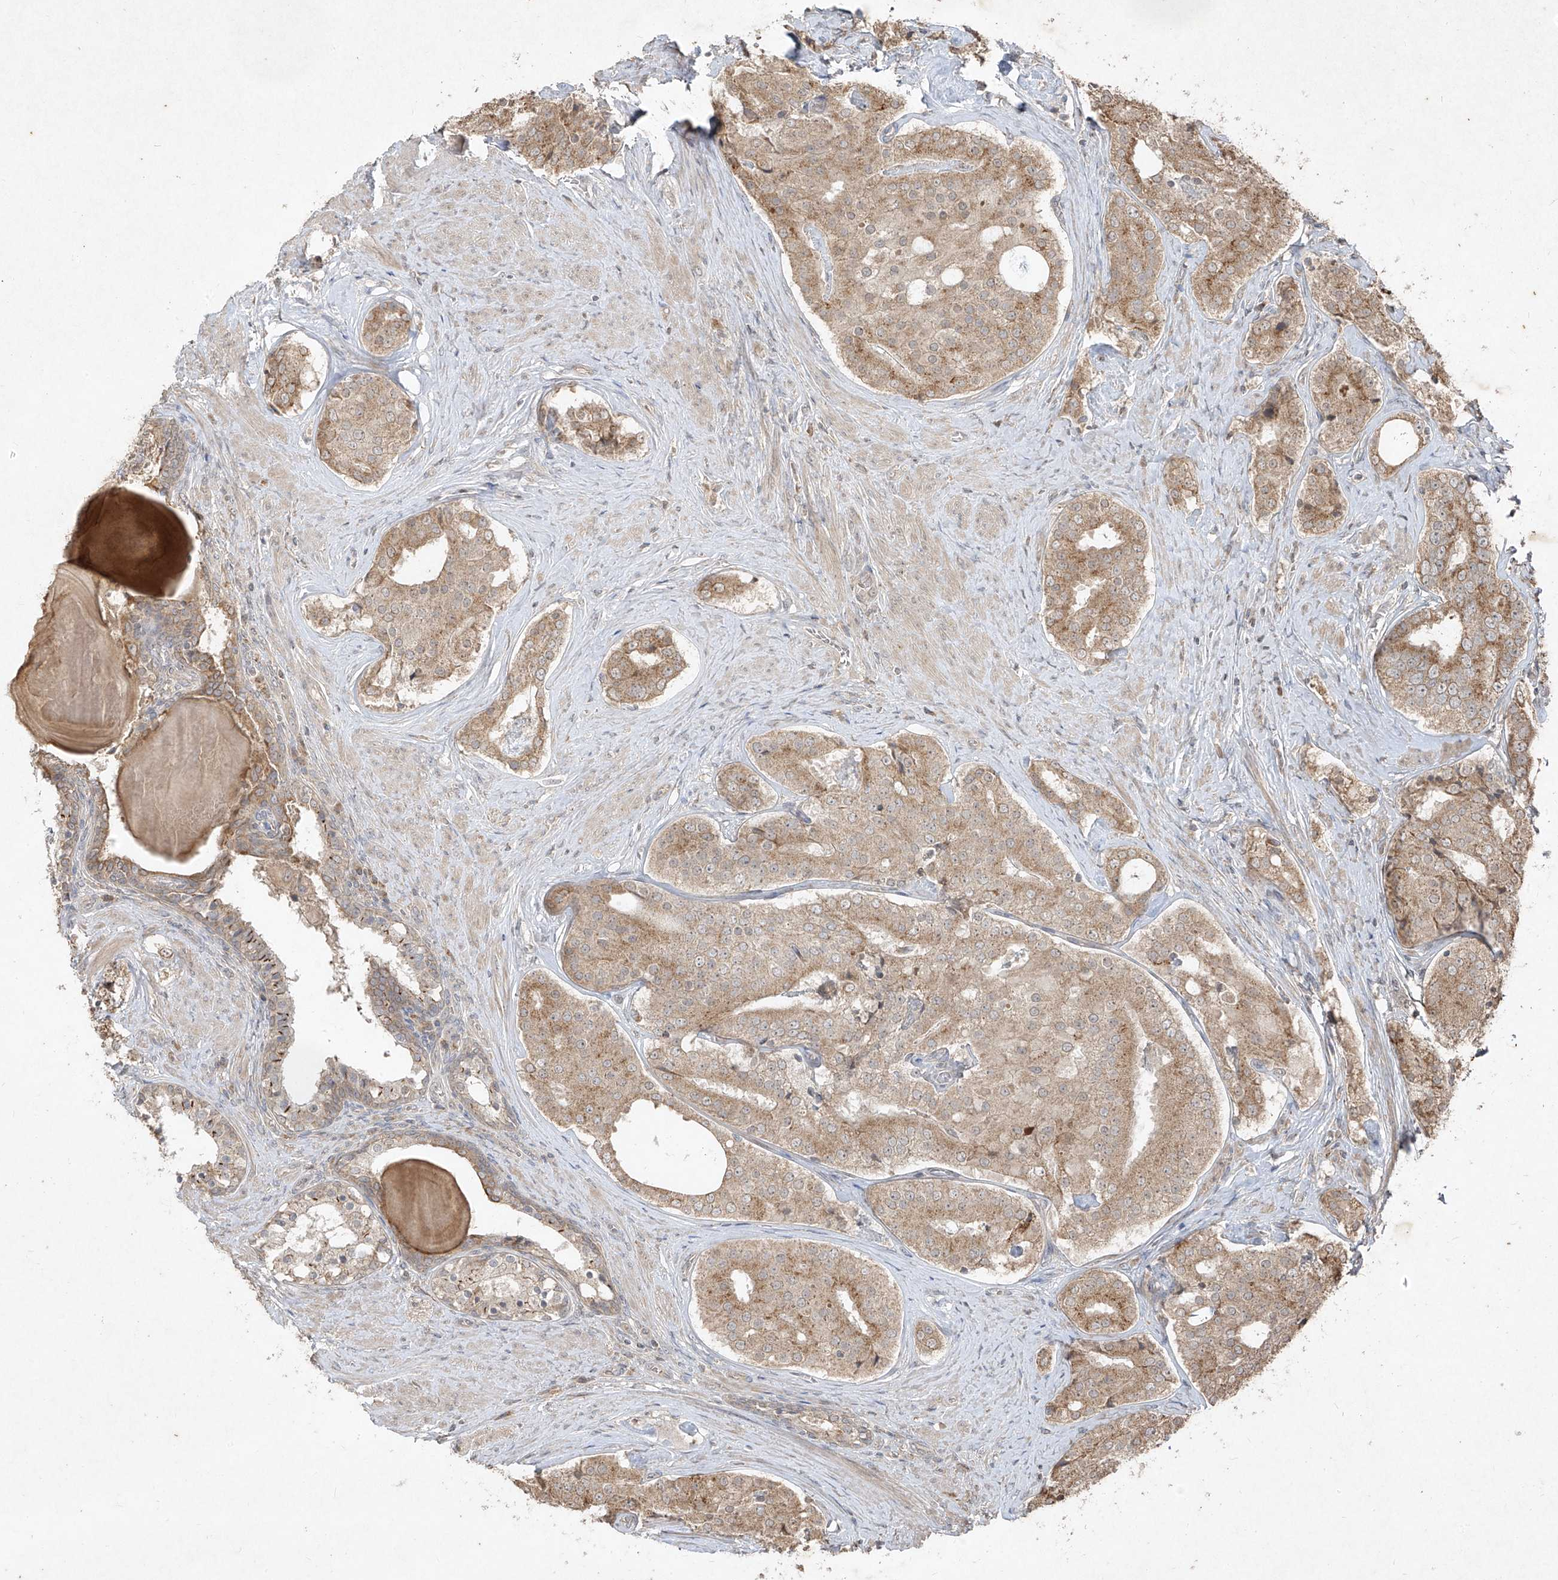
{"staining": {"intensity": "moderate", "quantity": ">75%", "location": "cytoplasmic/membranous"}, "tissue": "prostate cancer", "cell_type": "Tumor cells", "image_type": "cancer", "snomed": [{"axis": "morphology", "description": "Adenocarcinoma, High grade"}, {"axis": "topography", "description": "Prostate"}], "caption": "Adenocarcinoma (high-grade) (prostate) stained for a protein (brown) shows moderate cytoplasmic/membranous positive staining in approximately >75% of tumor cells.", "gene": "ABCD3", "patient": {"sex": "male", "age": 56}}